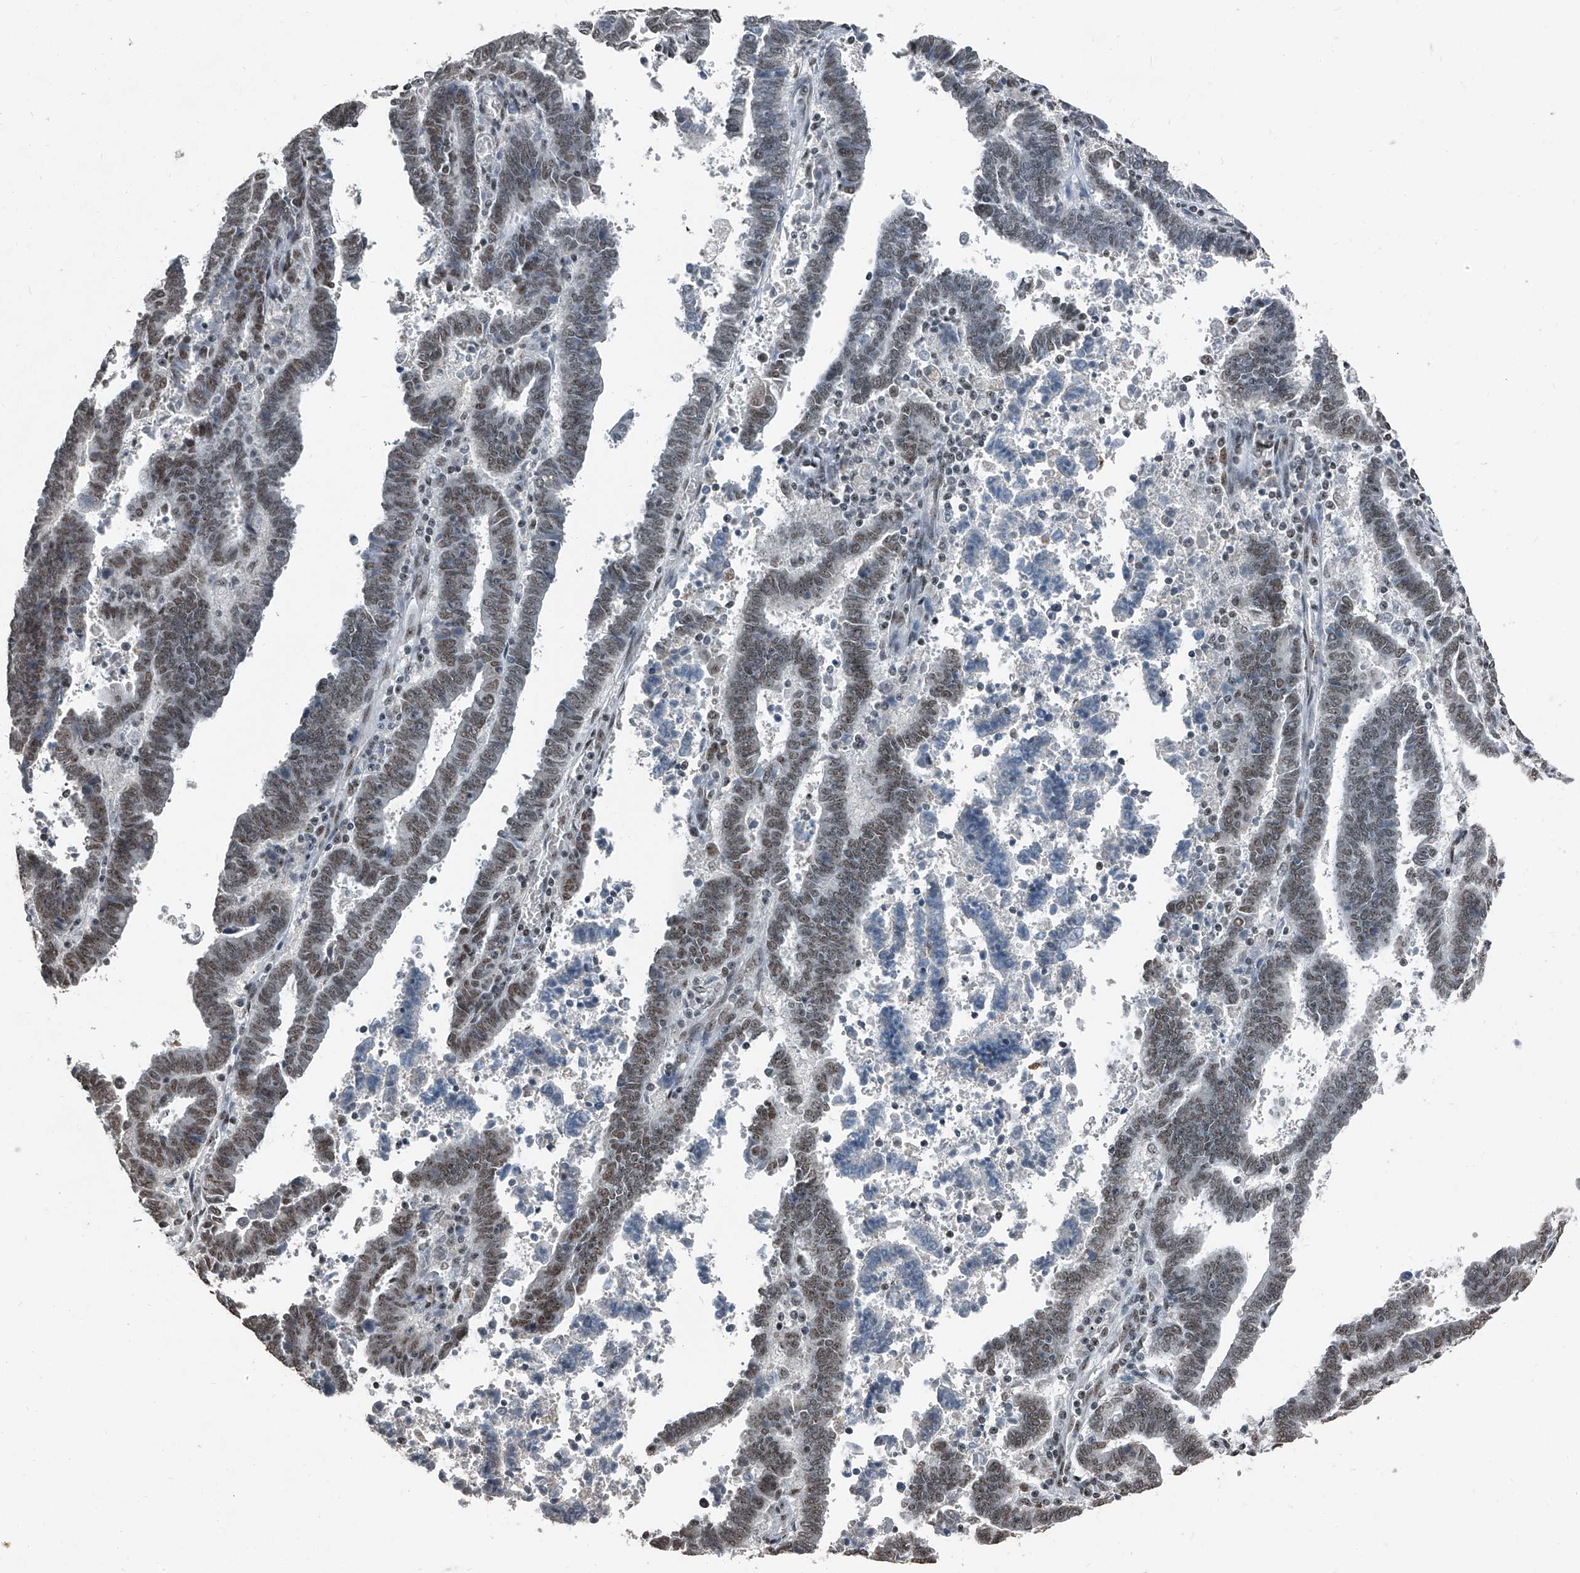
{"staining": {"intensity": "moderate", "quantity": ">75%", "location": "nuclear"}, "tissue": "endometrial cancer", "cell_type": "Tumor cells", "image_type": "cancer", "snomed": [{"axis": "morphology", "description": "Adenocarcinoma, NOS"}, {"axis": "topography", "description": "Uterus"}], "caption": "Moderate nuclear protein staining is identified in approximately >75% of tumor cells in endometrial adenocarcinoma.", "gene": "TCOF1", "patient": {"sex": "female", "age": 83}}